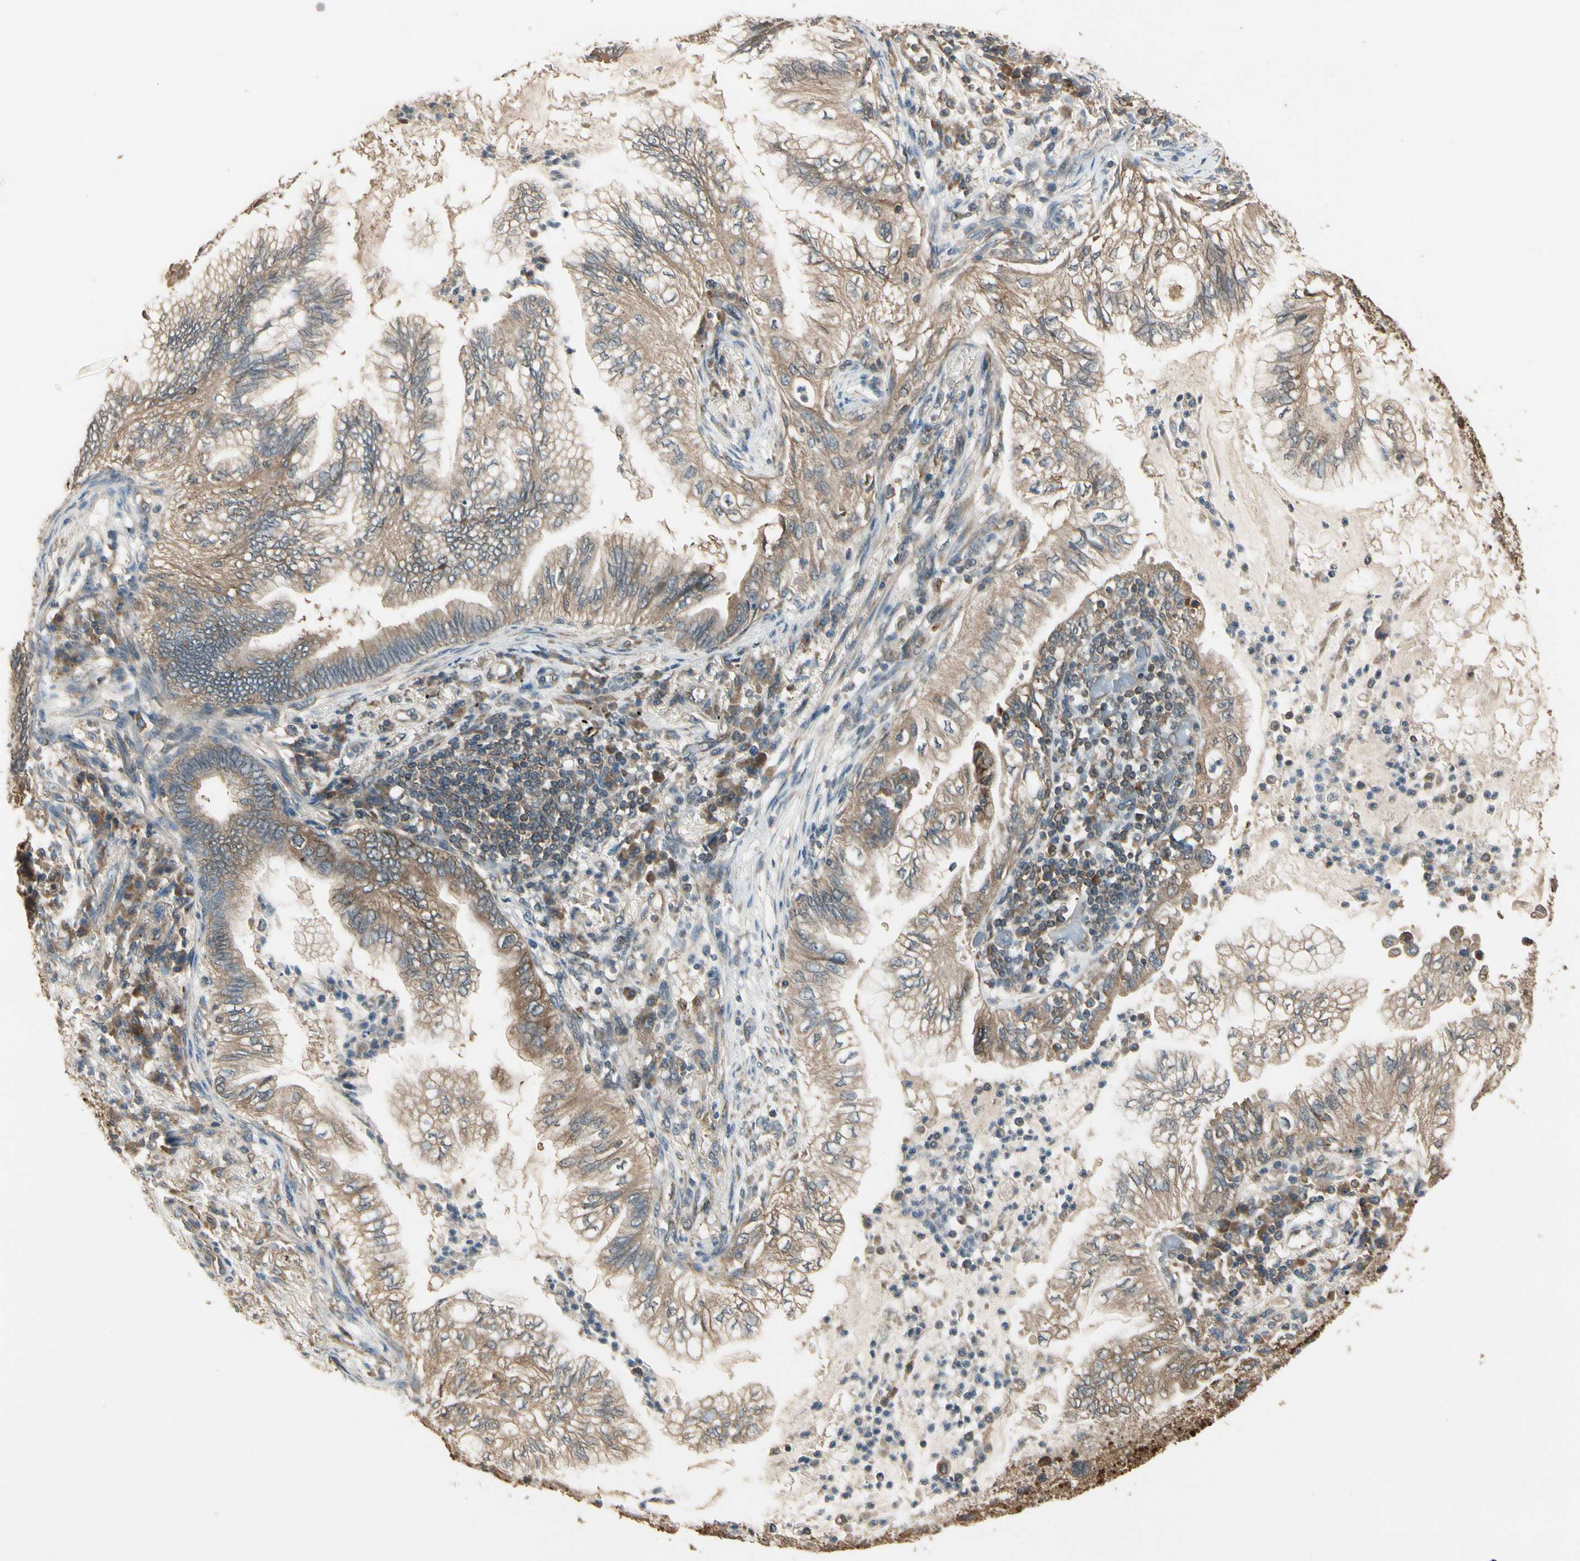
{"staining": {"intensity": "moderate", "quantity": ">75%", "location": "cytoplasmic/membranous"}, "tissue": "lung cancer", "cell_type": "Tumor cells", "image_type": "cancer", "snomed": [{"axis": "morphology", "description": "Normal tissue, NOS"}, {"axis": "morphology", "description": "Adenocarcinoma, NOS"}, {"axis": "topography", "description": "Bronchus"}, {"axis": "topography", "description": "Lung"}], "caption": "A brown stain highlights moderate cytoplasmic/membranous staining of a protein in human adenocarcinoma (lung) tumor cells.", "gene": "CCT7", "patient": {"sex": "female", "age": 70}}